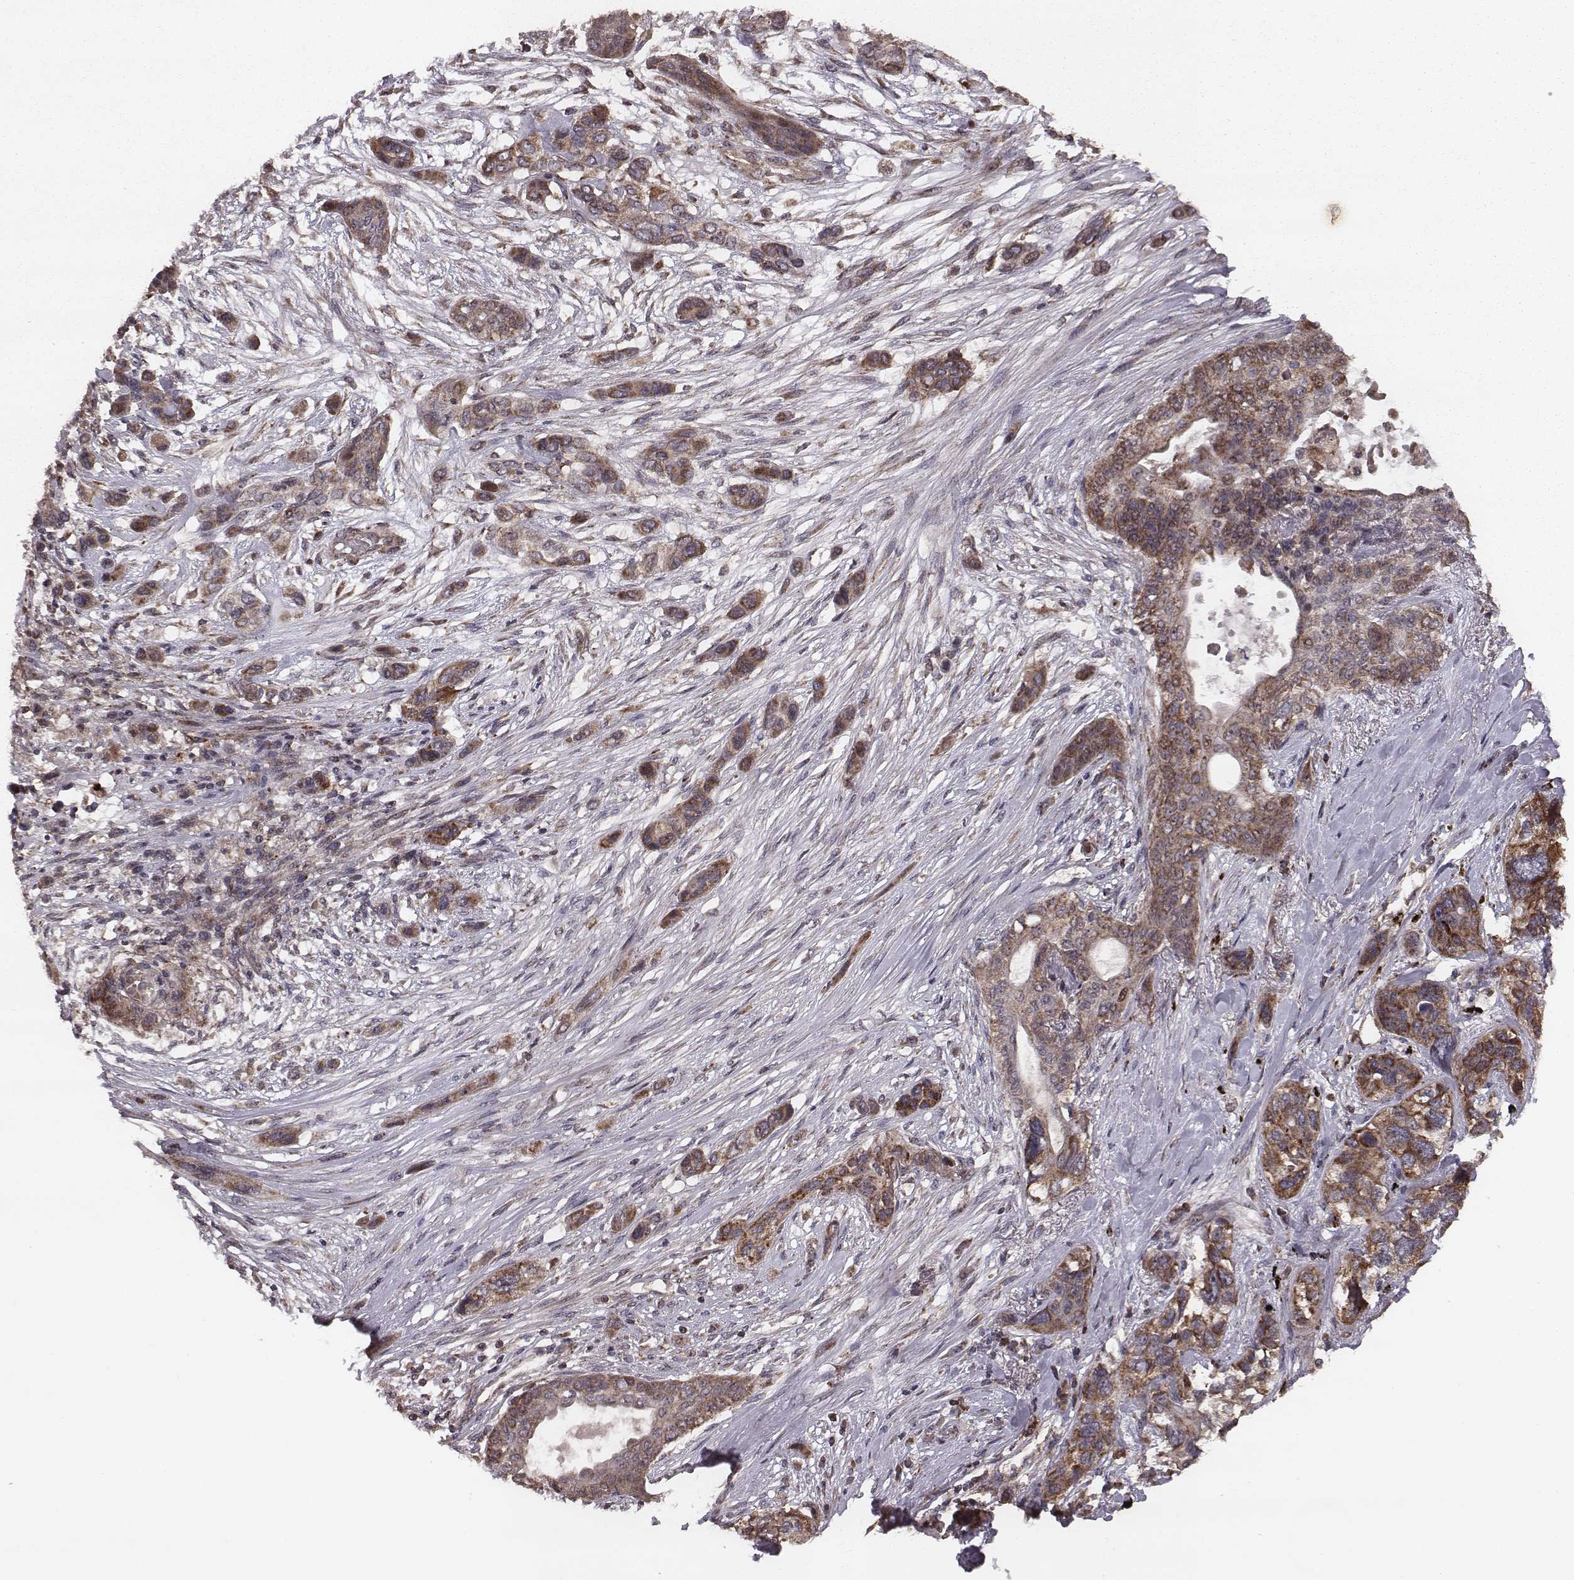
{"staining": {"intensity": "moderate", "quantity": ">75%", "location": "cytoplasmic/membranous"}, "tissue": "lung cancer", "cell_type": "Tumor cells", "image_type": "cancer", "snomed": [{"axis": "morphology", "description": "Squamous cell carcinoma, NOS"}, {"axis": "topography", "description": "Lung"}], "caption": "An IHC photomicrograph of tumor tissue is shown. Protein staining in brown labels moderate cytoplasmic/membranous positivity in lung cancer (squamous cell carcinoma) within tumor cells. Ihc stains the protein of interest in brown and the nuclei are stained blue.", "gene": "ZDHHC21", "patient": {"sex": "female", "age": 70}}